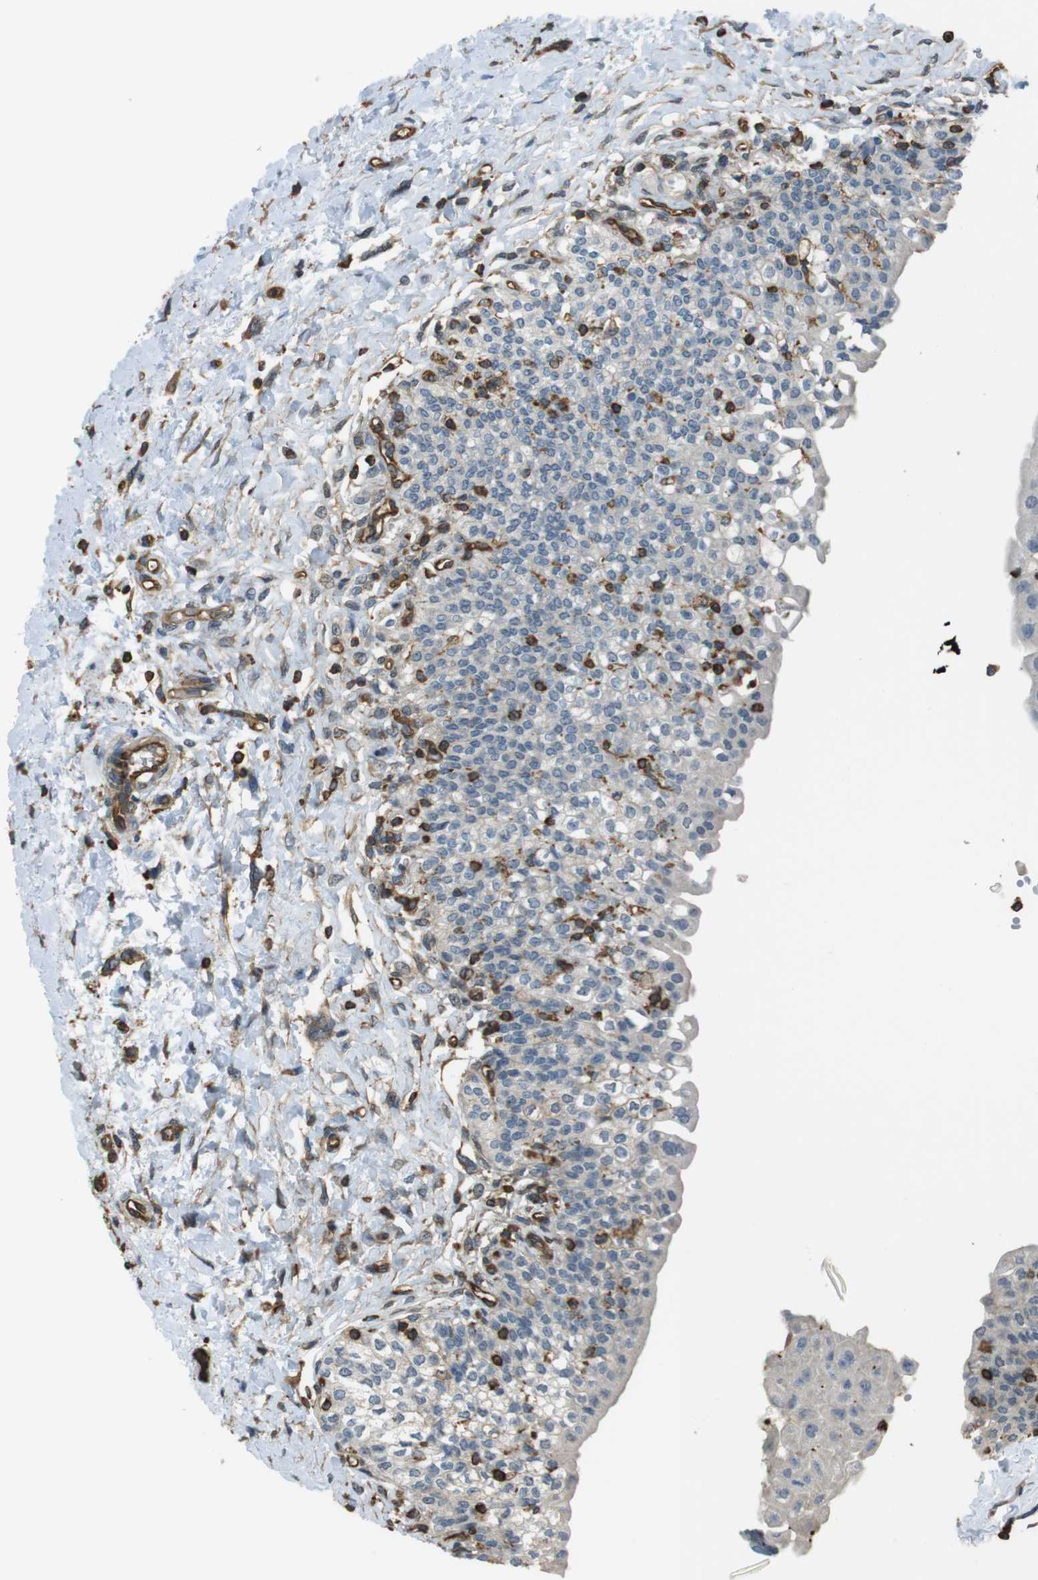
{"staining": {"intensity": "weak", "quantity": "<25%", "location": "cytoplasmic/membranous"}, "tissue": "urinary bladder", "cell_type": "Urothelial cells", "image_type": "normal", "snomed": [{"axis": "morphology", "description": "Normal tissue, NOS"}, {"axis": "topography", "description": "Urinary bladder"}], "caption": "Image shows no significant protein staining in urothelial cells of normal urinary bladder.", "gene": "FCAR", "patient": {"sex": "male", "age": 55}}